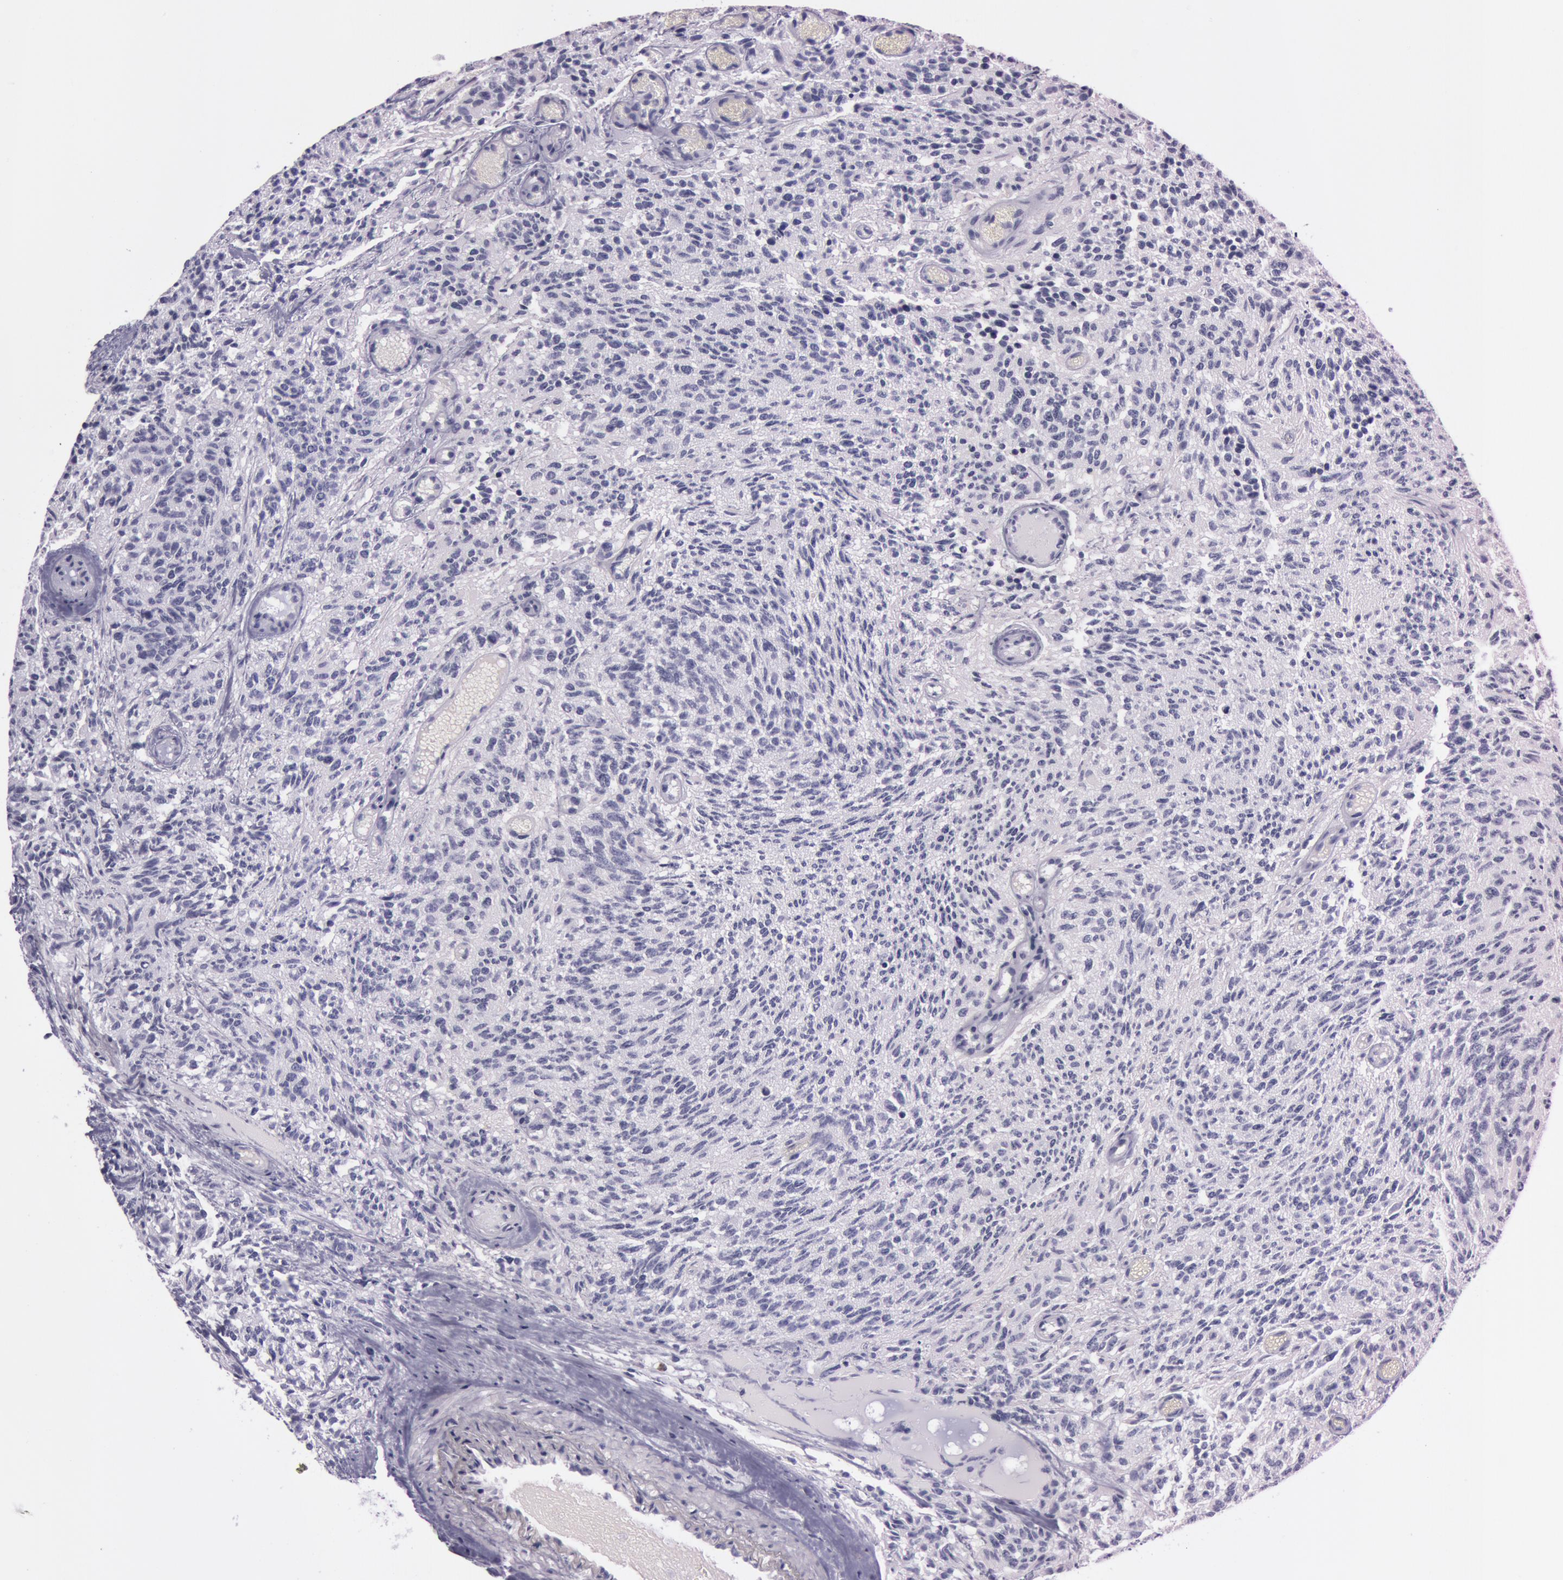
{"staining": {"intensity": "negative", "quantity": "none", "location": "none"}, "tissue": "glioma", "cell_type": "Tumor cells", "image_type": "cancer", "snomed": [{"axis": "morphology", "description": "Glioma, malignant, High grade"}, {"axis": "topography", "description": "Brain"}], "caption": "Immunohistochemistry of glioma displays no positivity in tumor cells. The staining is performed using DAB (3,3'-diaminobenzidine) brown chromogen with nuclei counter-stained in using hematoxylin.", "gene": "S100A7", "patient": {"sex": "male", "age": 36}}